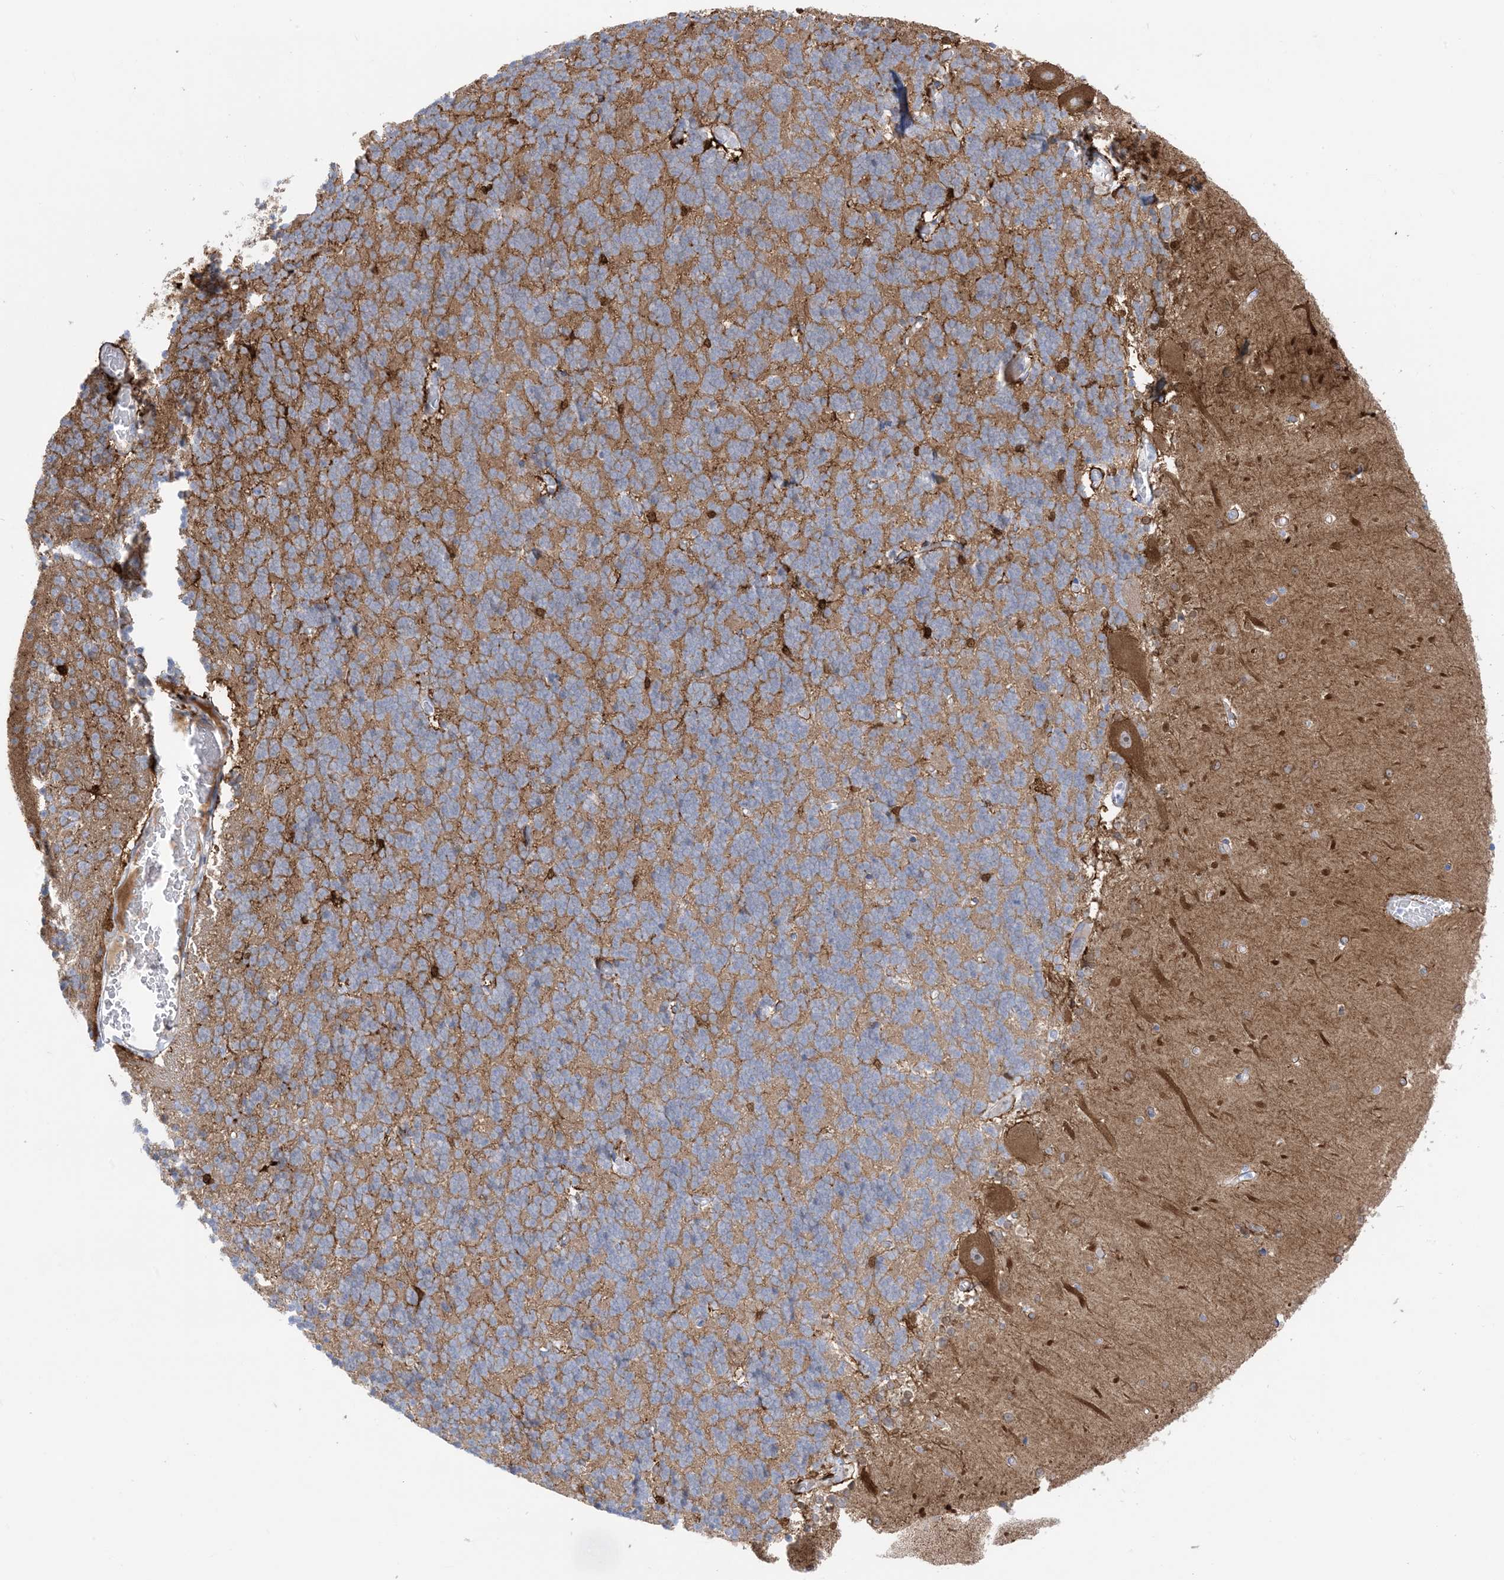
{"staining": {"intensity": "moderate", "quantity": "25%-75%", "location": "cytoplasmic/membranous"}, "tissue": "cerebellum", "cell_type": "Cells in granular layer", "image_type": "normal", "snomed": [{"axis": "morphology", "description": "Normal tissue, NOS"}, {"axis": "topography", "description": "Cerebellum"}], "caption": "Protein expression analysis of benign human cerebellum reveals moderate cytoplasmic/membranous staining in approximately 25%-75% of cells in granular layer.", "gene": "MARS2", "patient": {"sex": "male", "age": 37}}